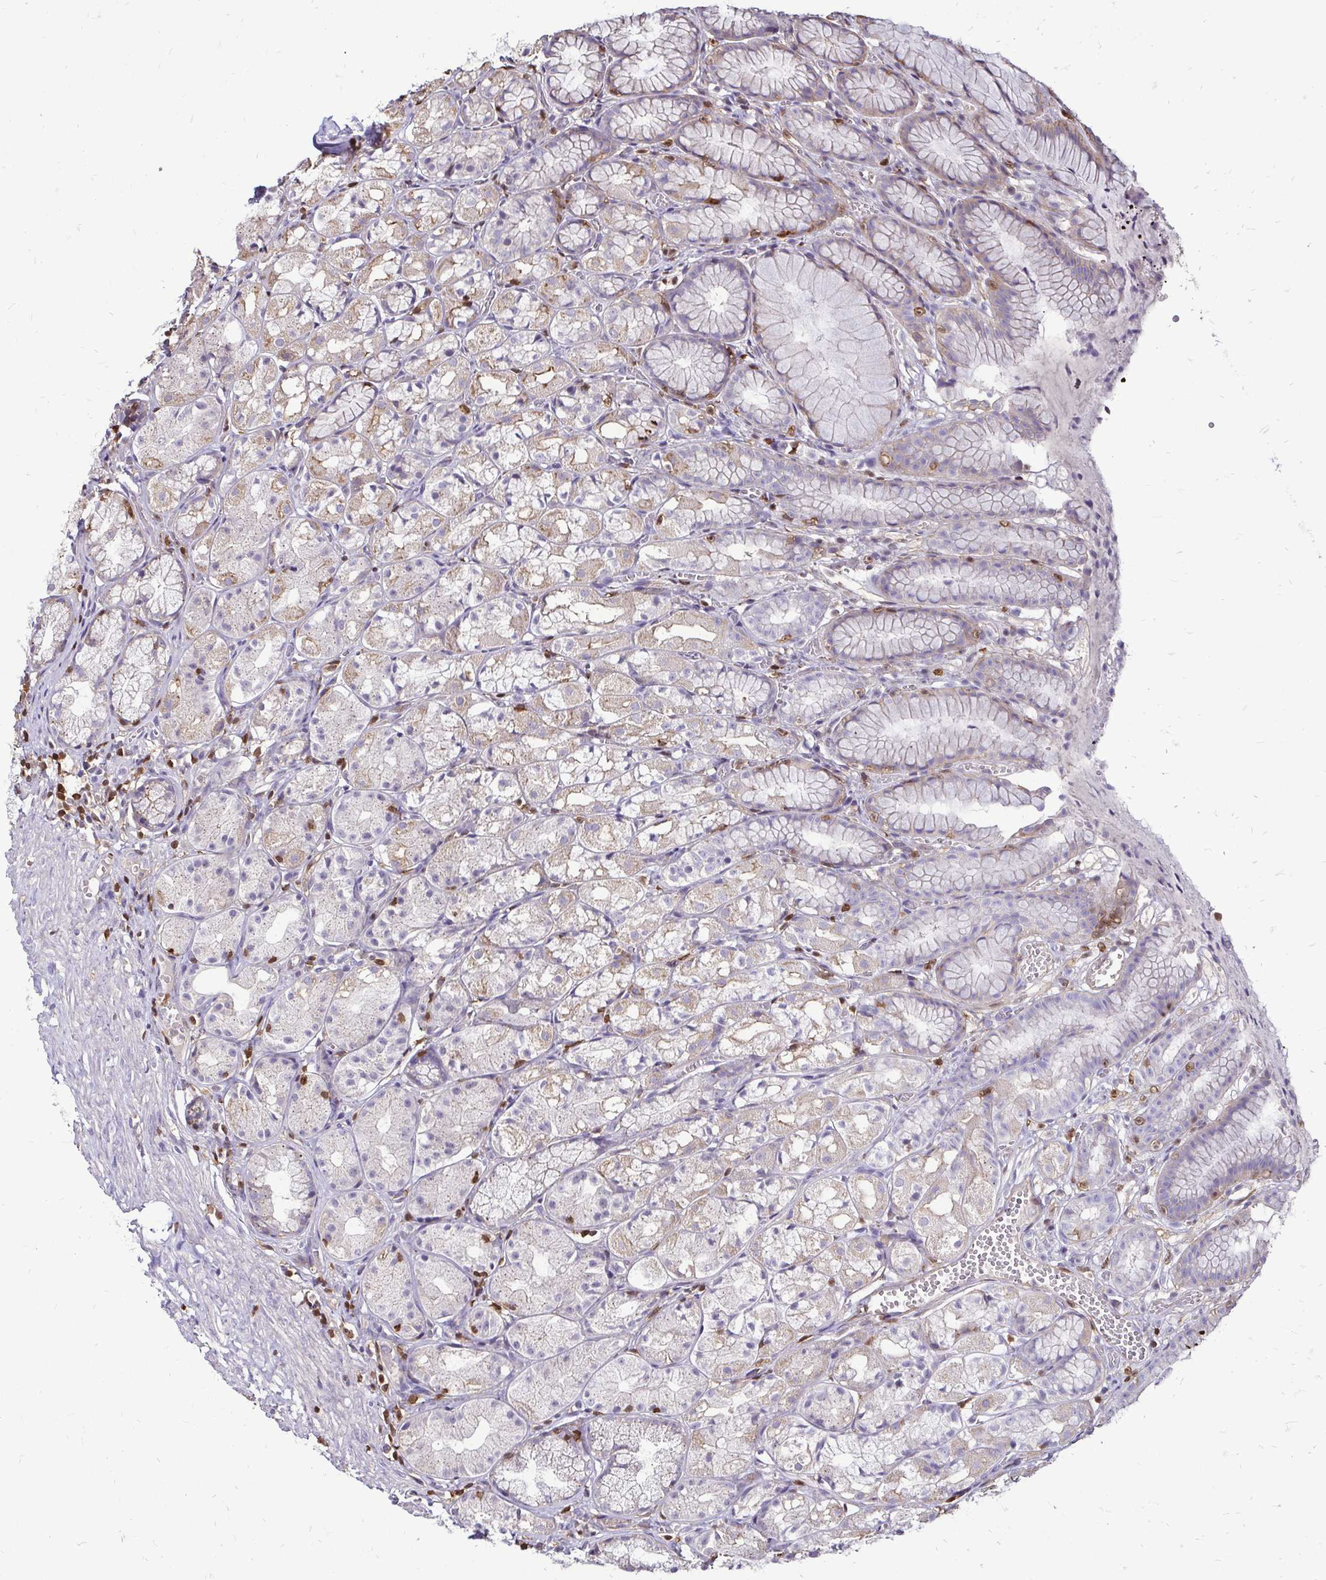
{"staining": {"intensity": "weak", "quantity": "25%-75%", "location": "cytoplasmic/membranous"}, "tissue": "stomach", "cell_type": "Glandular cells", "image_type": "normal", "snomed": [{"axis": "morphology", "description": "Normal tissue, NOS"}, {"axis": "topography", "description": "Stomach"}], "caption": "This is an image of IHC staining of normal stomach, which shows weak expression in the cytoplasmic/membranous of glandular cells.", "gene": "ZFP1", "patient": {"sex": "male", "age": 70}}